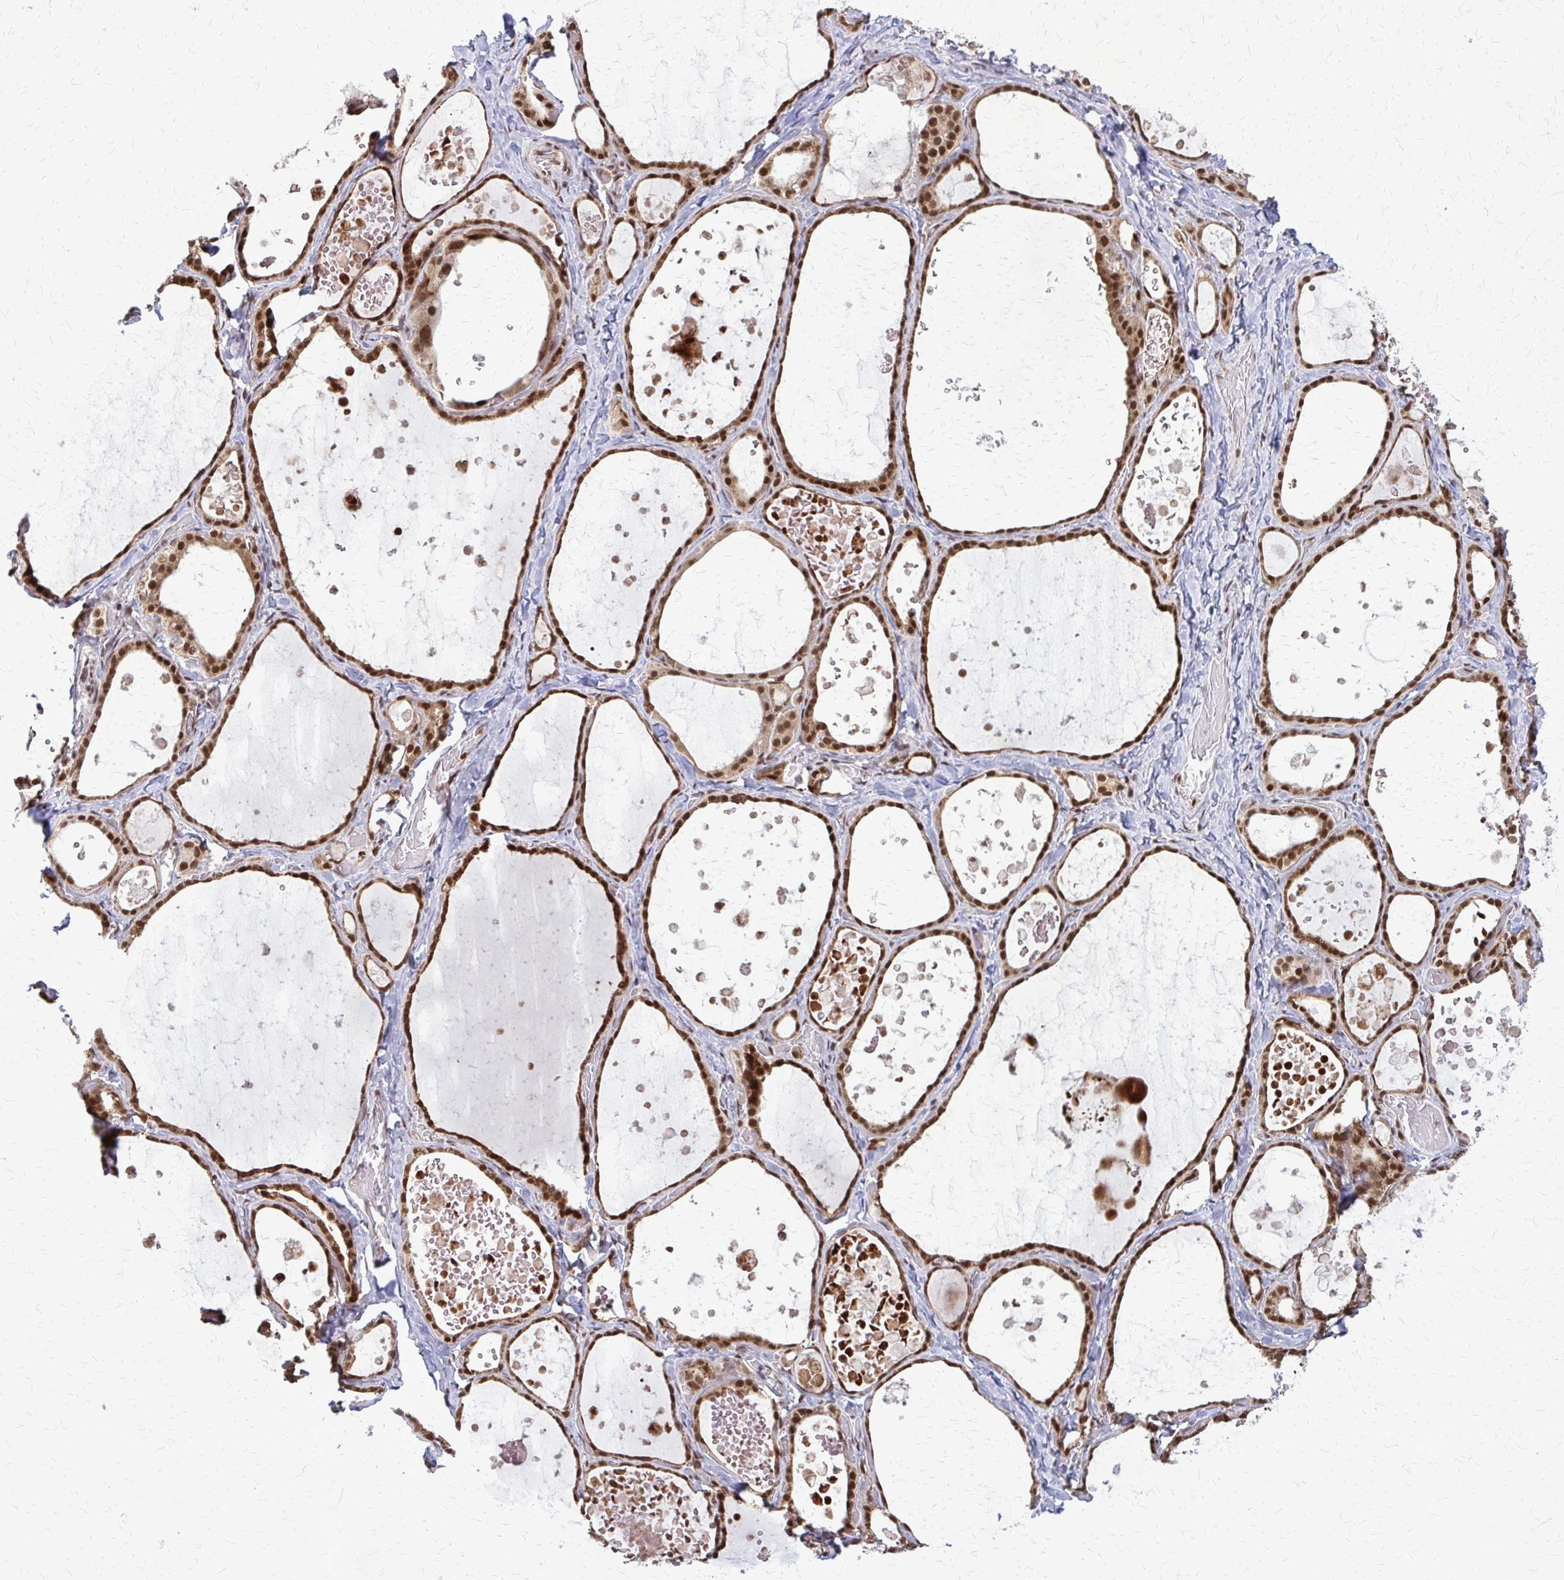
{"staining": {"intensity": "strong", "quantity": ">75%", "location": "cytoplasmic/membranous,nuclear"}, "tissue": "thyroid gland", "cell_type": "Glandular cells", "image_type": "normal", "snomed": [{"axis": "morphology", "description": "Normal tissue, NOS"}, {"axis": "topography", "description": "Thyroid gland"}], "caption": "The image reveals immunohistochemical staining of unremarkable thyroid gland. There is strong cytoplasmic/membranous,nuclear expression is identified in about >75% of glandular cells. (DAB (3,3'-diaminobenzidine) IHC with brightfield microscopy, high magnification).", "gene": "HDAC3", "patient": {"sex": "female", "age": 56}}